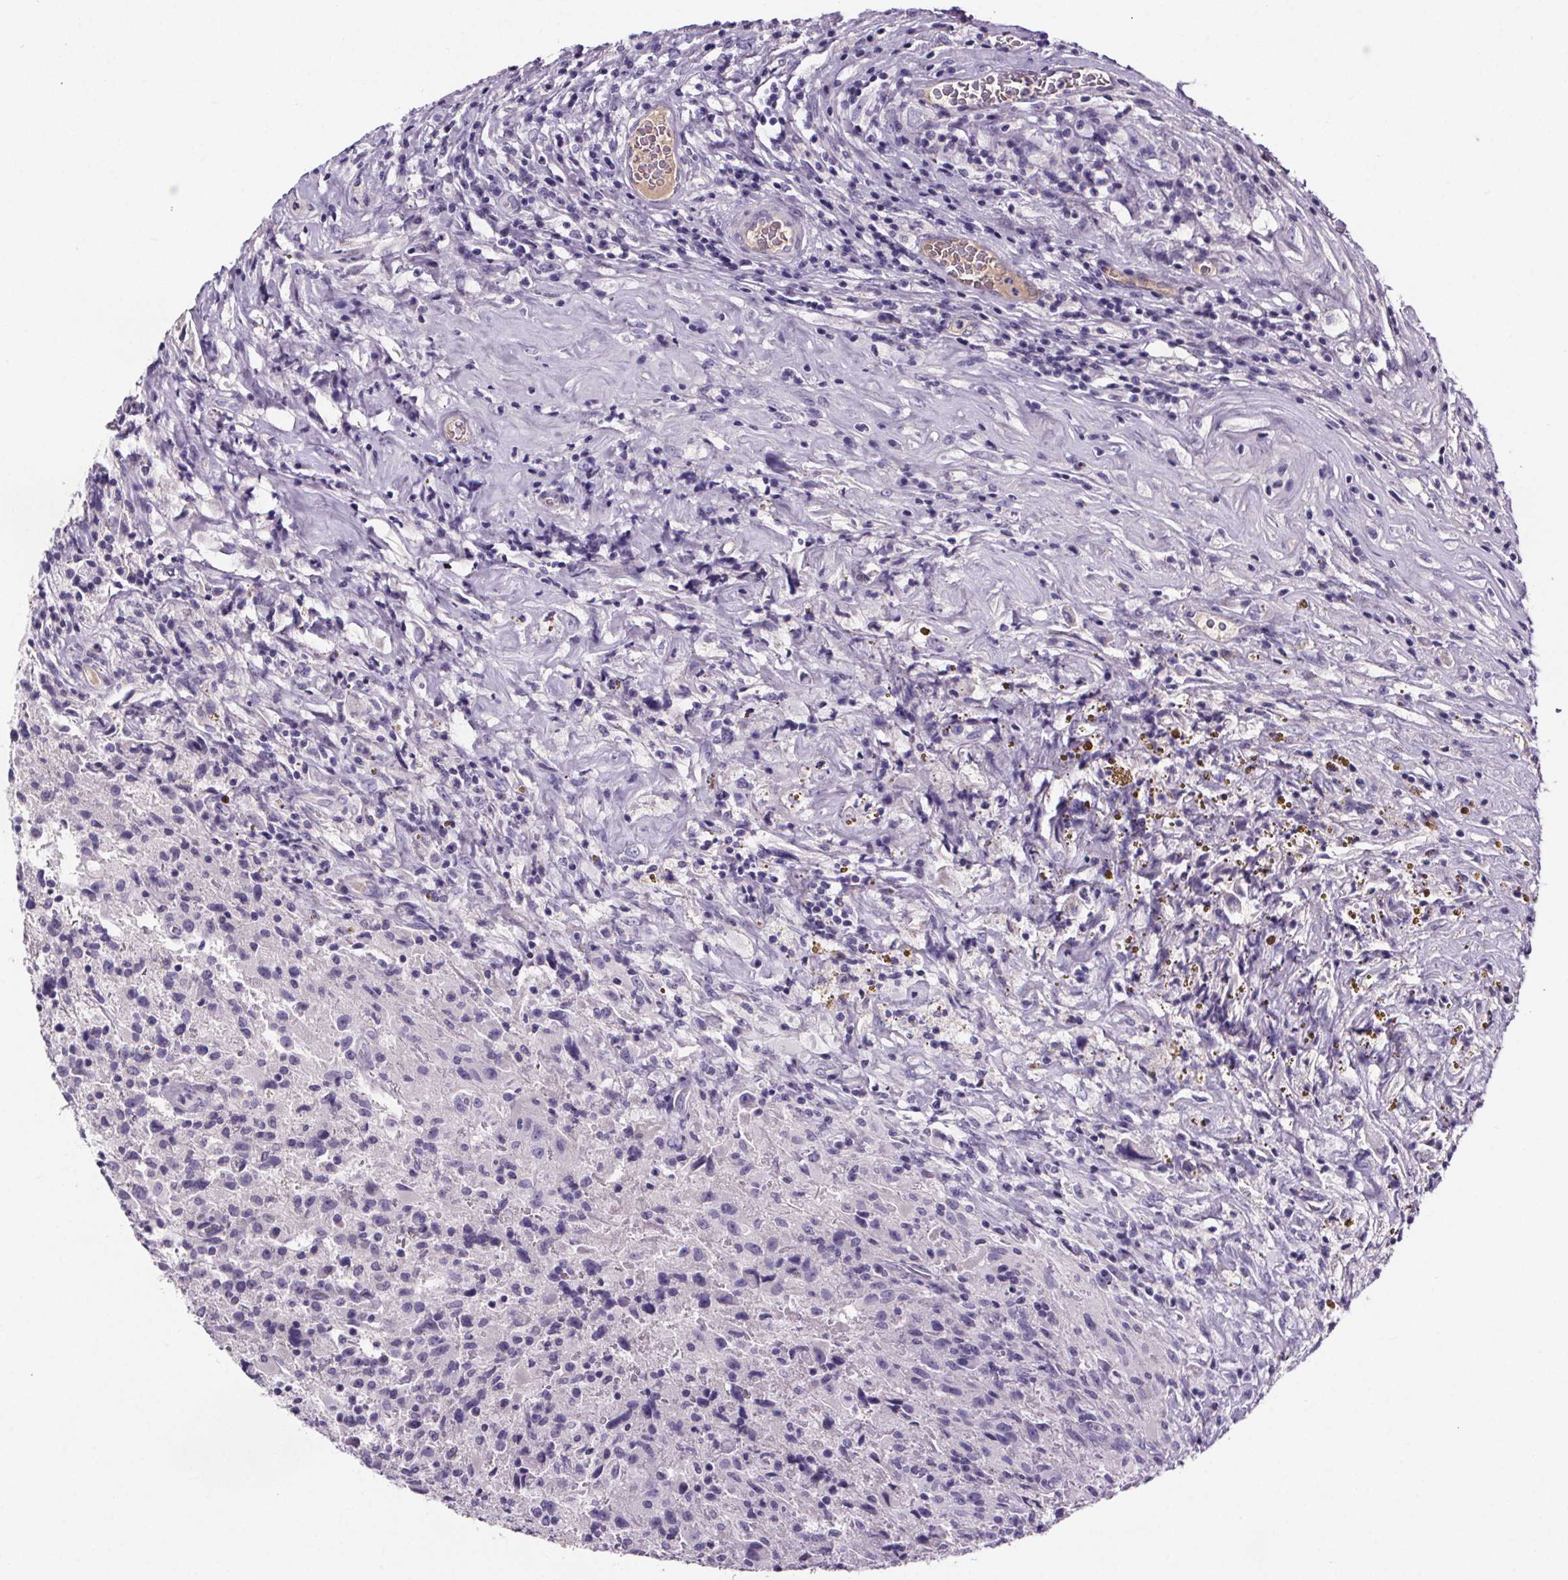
{"staining": {"intensity": "negative", "quantity": "none", "location": "none"}, "tissue": "glioma", "cell_type": "Tumor cells", "image_type": "cancer", "snomed": [{"axis": "morphology", "description": "Glioma, malignant, High grade"}, {"axis": "topography", "description": "Brain"}], "caption": "There is no significant positivity in tumor cells of malignant glioma (high-grade).", "gene": "CUBN", "patient": {"sex": "male", "age": 68}}